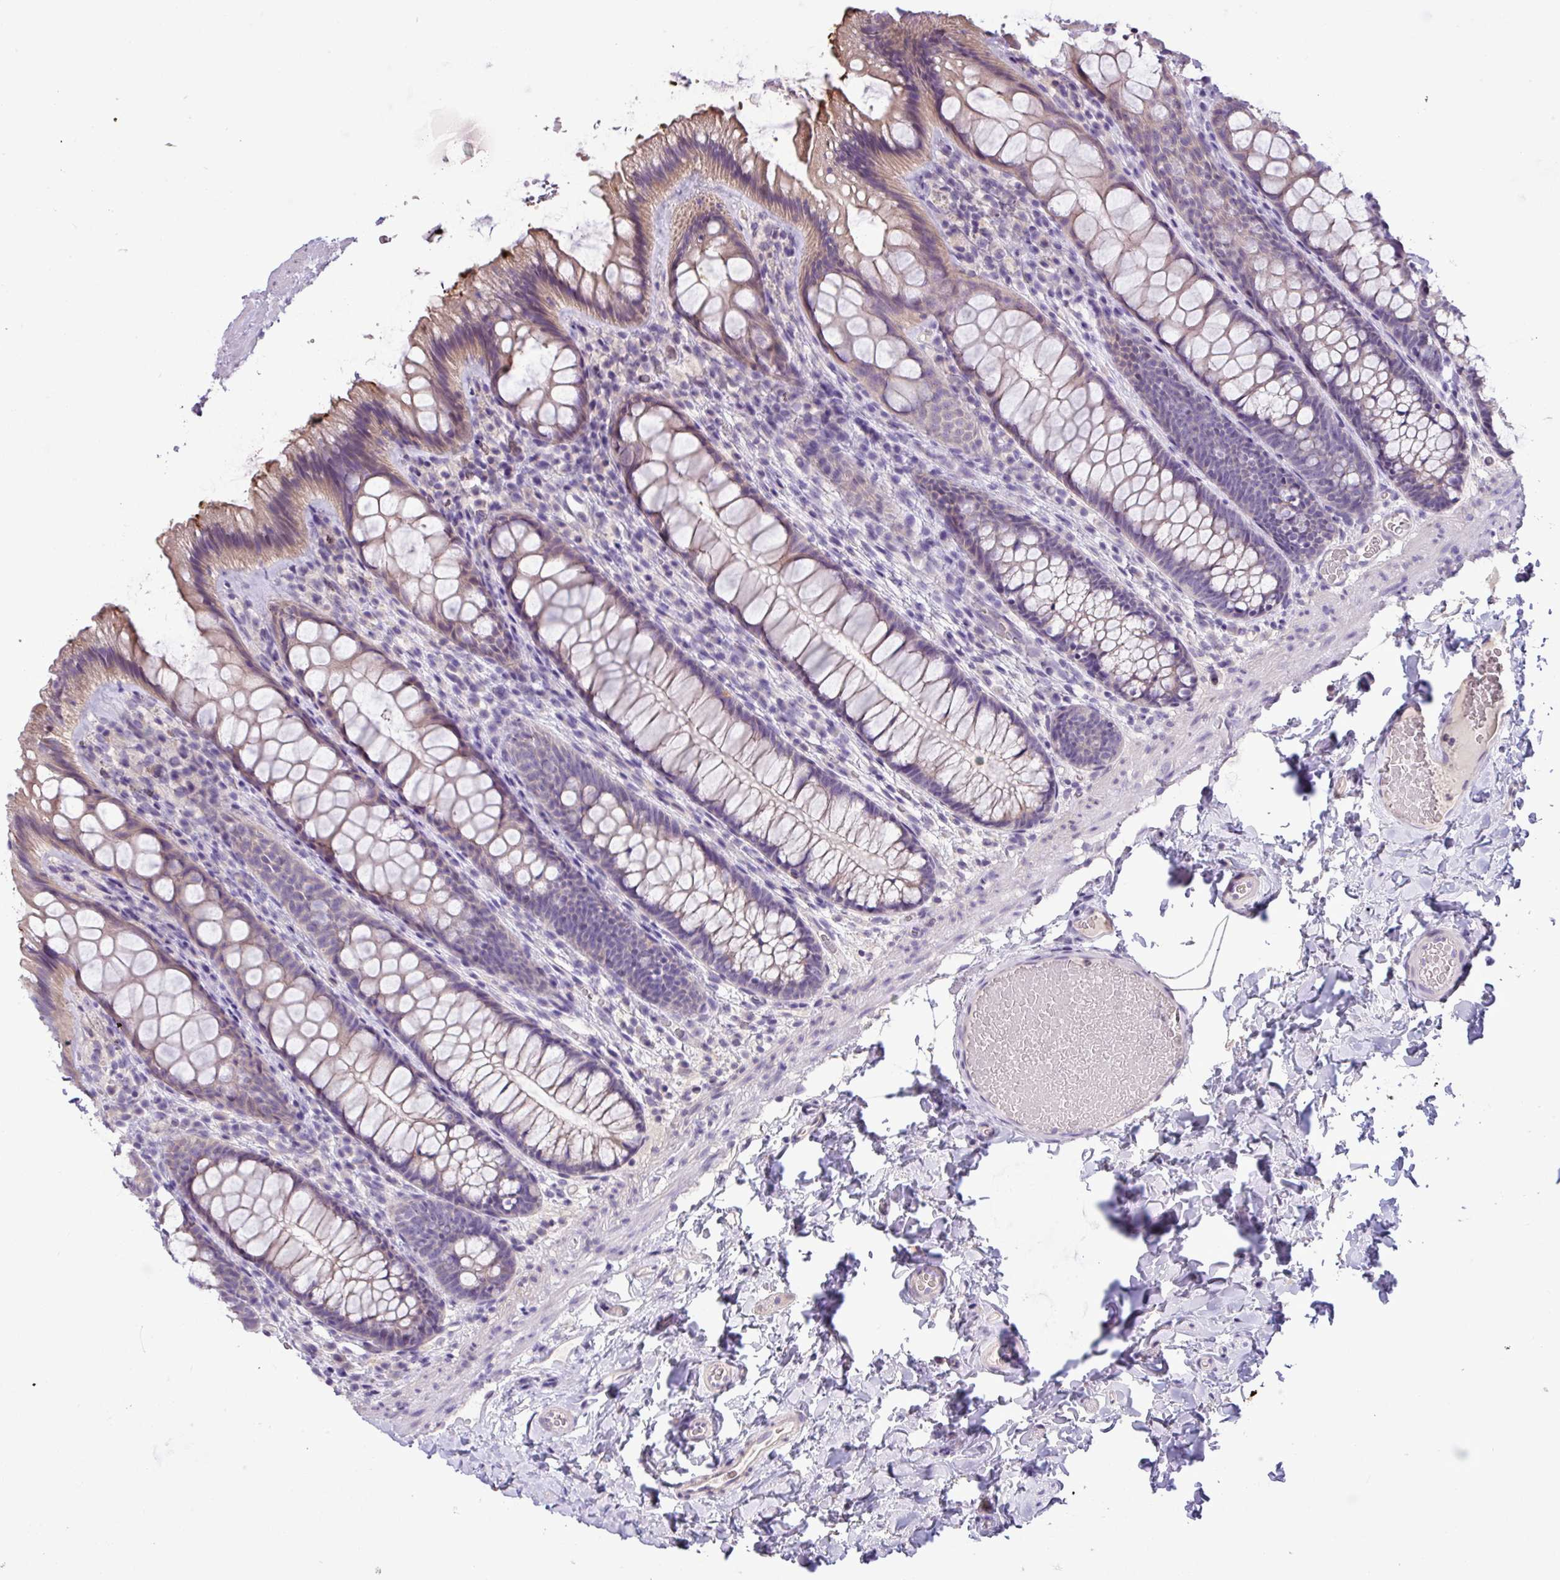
{"staining": {"intensity": "negative", "quantity": "none", "location": "none"}, "tissue": "colon", "cell_type": "Endothelial cells", "image_type": "normal", "snomed": [{"axis": "morphology", "description": "Normal tissue, NOS"}, {"axis": "topography", "description": "Colon"}], "caption": "Immunohistochemistry (IHC) of benign human colon demonstrates no positivity in endothelial cells. (Immunohistochemistry (IHC), brightfield microscopy, high magnification).", "gene": "PNLDC1", "patient": {"sex": "male", "age": 46}}